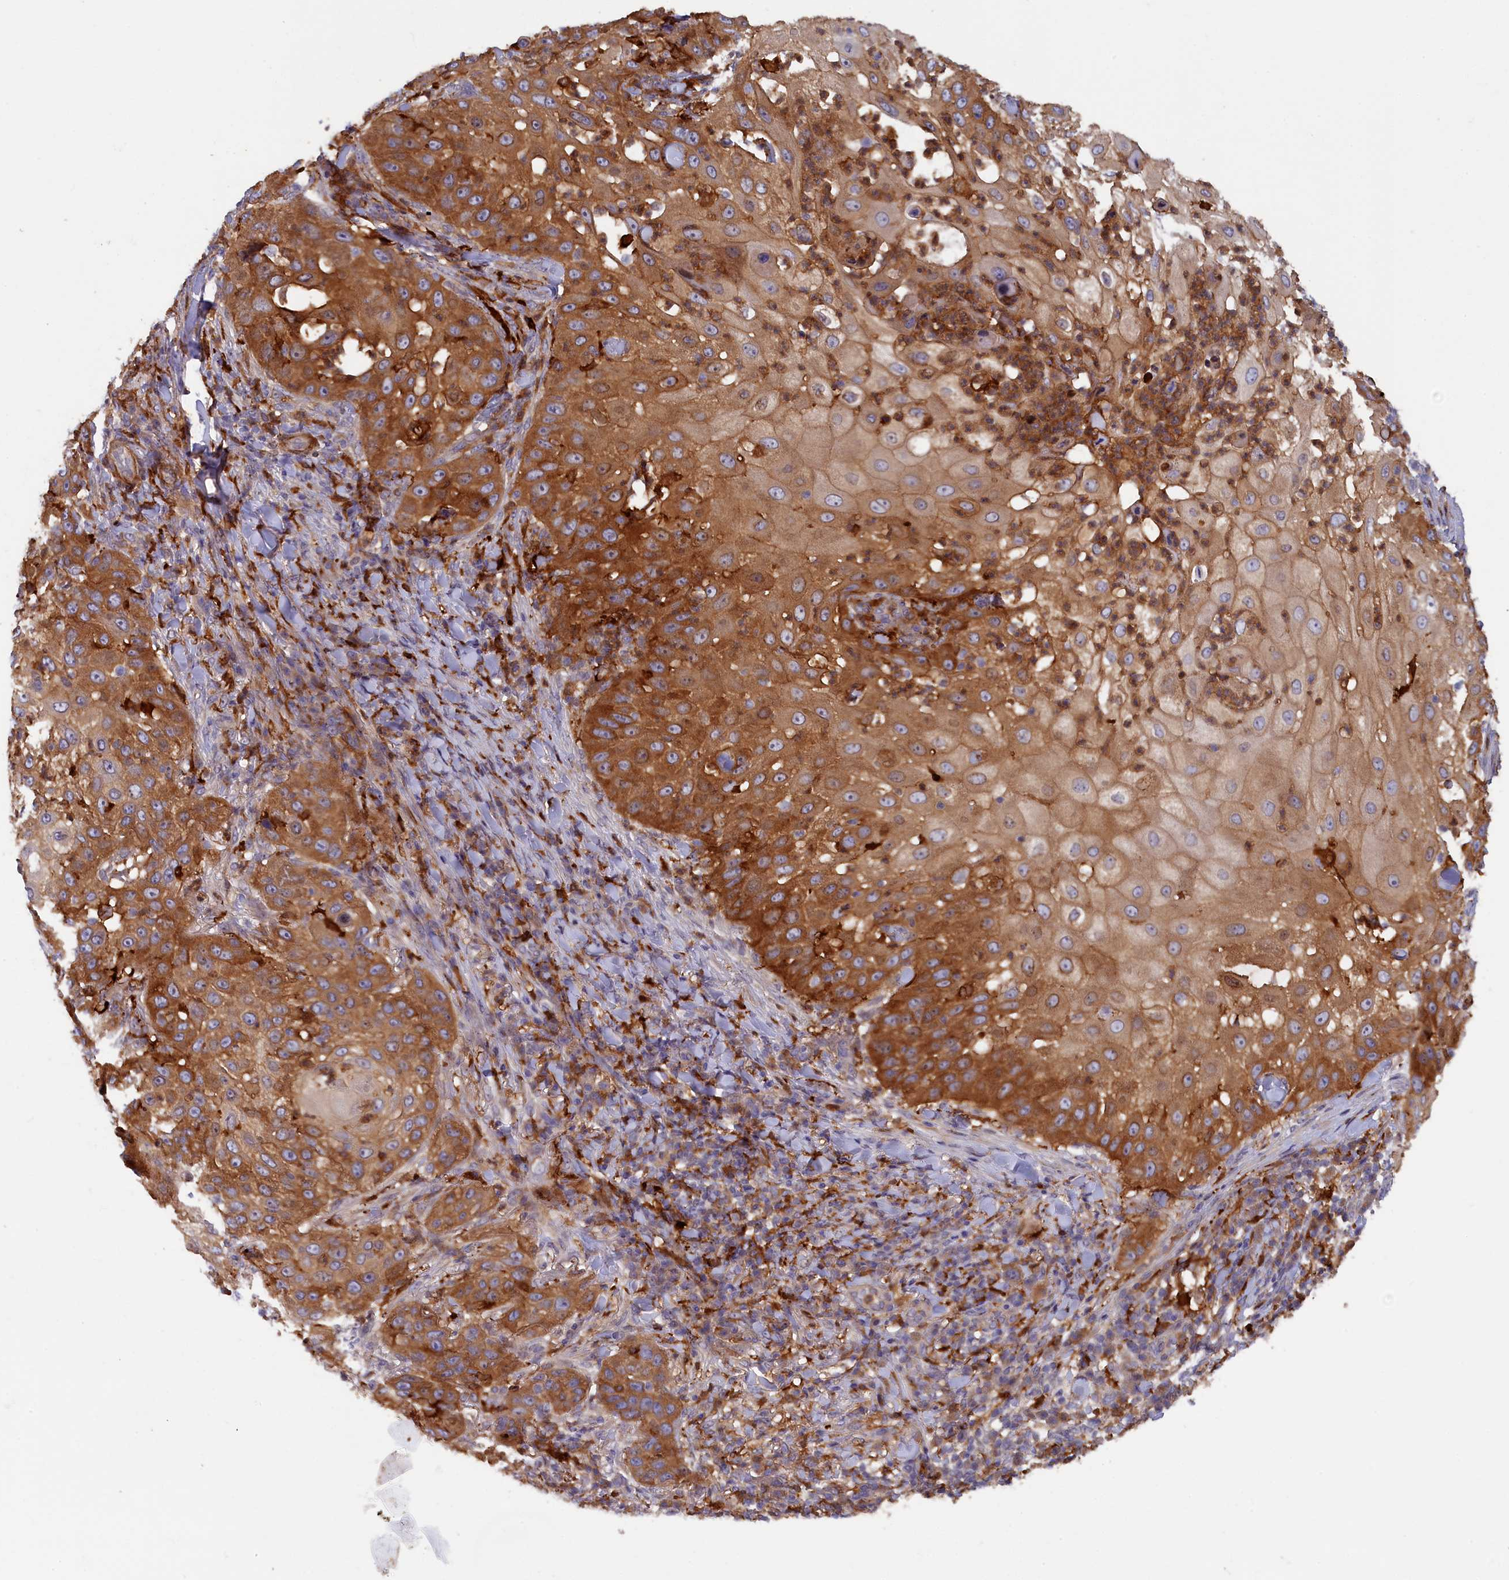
{"staining": {"intensity": "strong", "quantity": "25%-75%", "location": "cytoplasmic/membranous"}, "tissue": "skin cancer", "cell_type": "Tumor cells", "image_type": "cancer", "snomed": [{"axis": "morphology", "description": "Squamous cell carcinoma, NOS"}, {"axis": "topography", "description": "Skin"}], "caption": "Skin cancer was stained to show a protein in brown. There is high levels of strong cytoplasmic/membranous staining in about 25%-75% of tumor cells.", "gene": "FERMT1", "patient": {"sex": "female", "age": 44}}